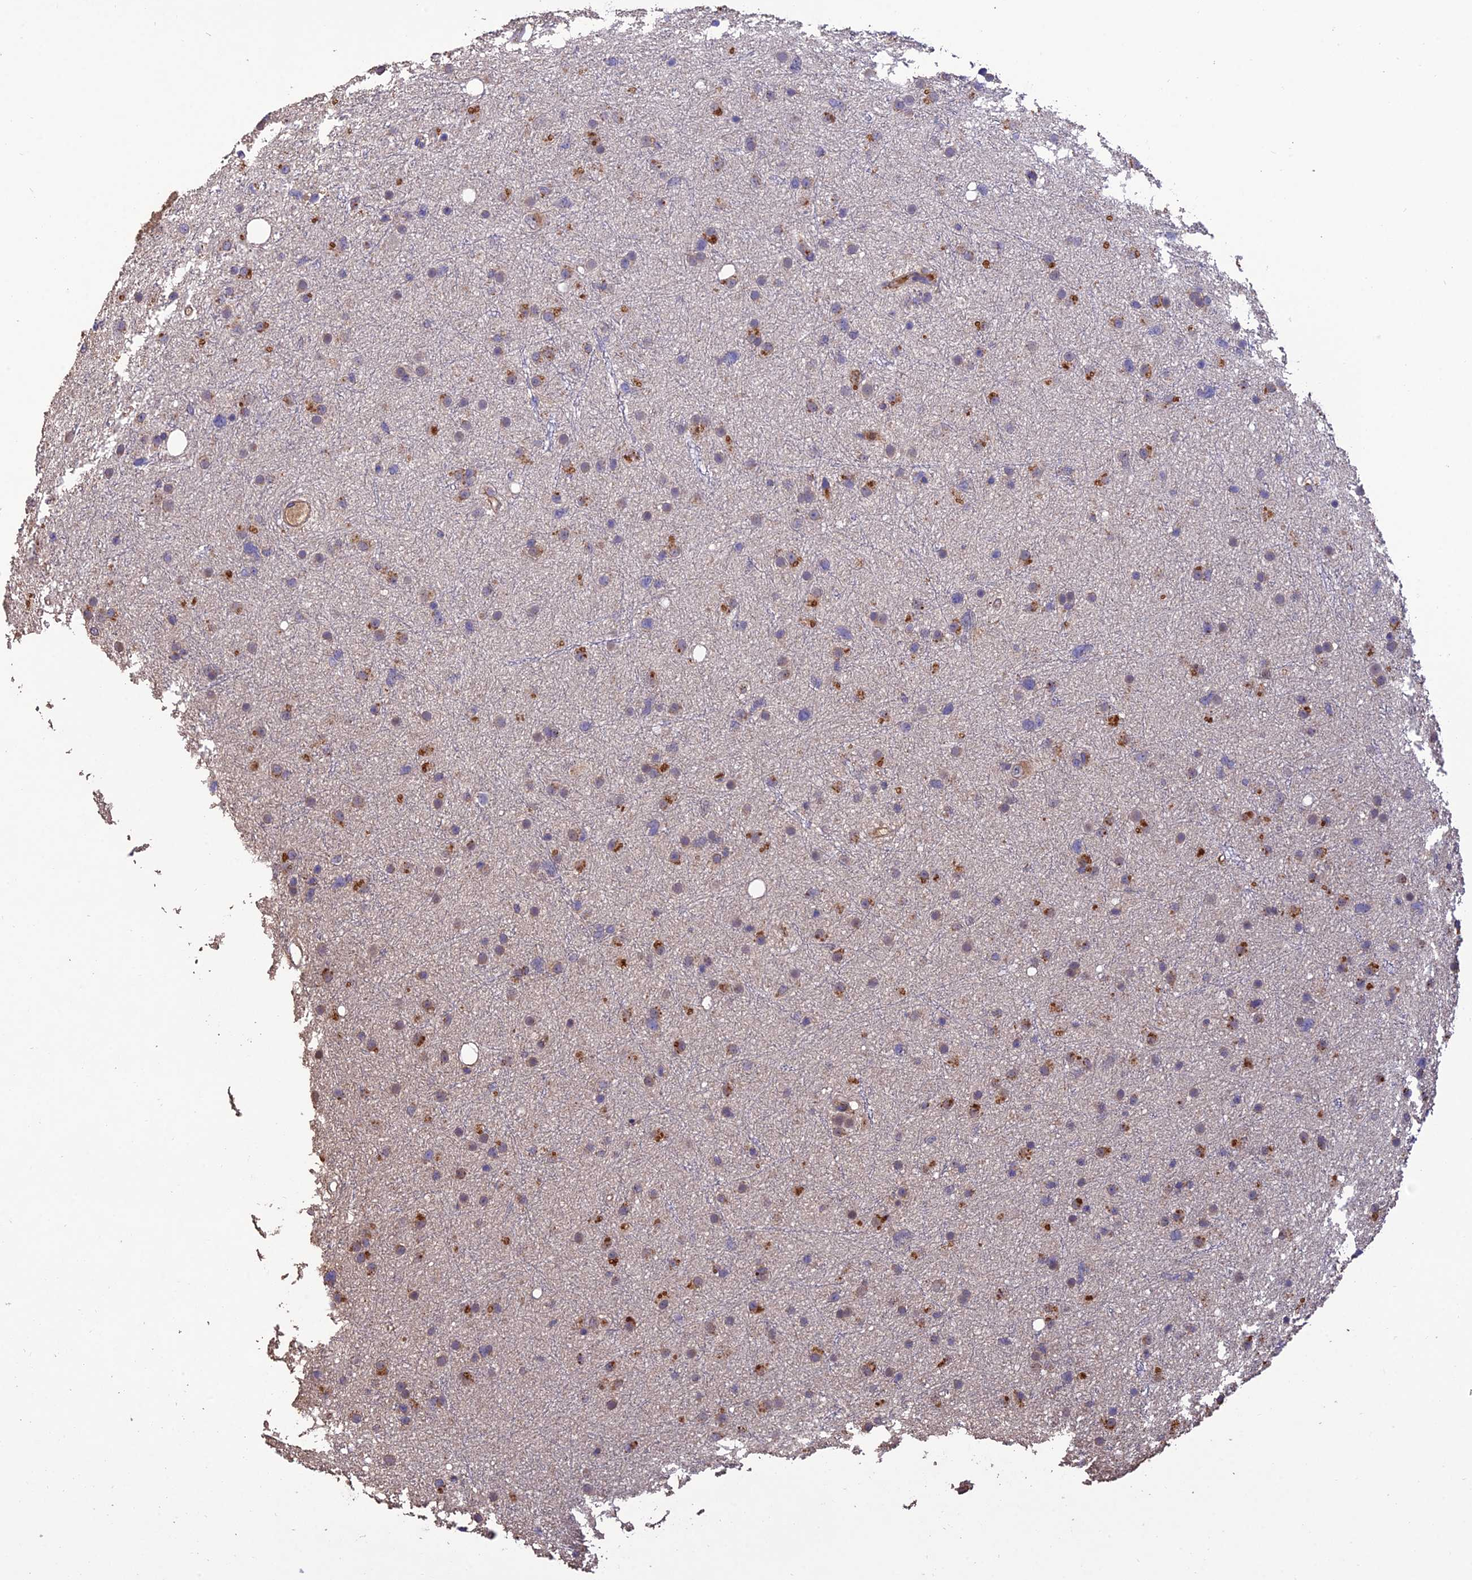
{"staining": {"intensity": "moderate", "quantity": "25%-75%", "location": "cytoplasmic/membranous"}, "tissue": "glioma", "cell_type": "Tumor cells", "image_type": "cancer", "snomed": [{"axis": "morphology", "description": "Glioma, malignant, Low grade"}, {"axis": "topography", "description": "Cerebral cortex"}], "caption": "Brown immunohistochemical staining in human glioma displays moderate cytoplasmic/membranous staining in approximately 25%-75% of tumor cells.", "gene": "MIOS", "patient": {"sex": "female", "age": 39}}